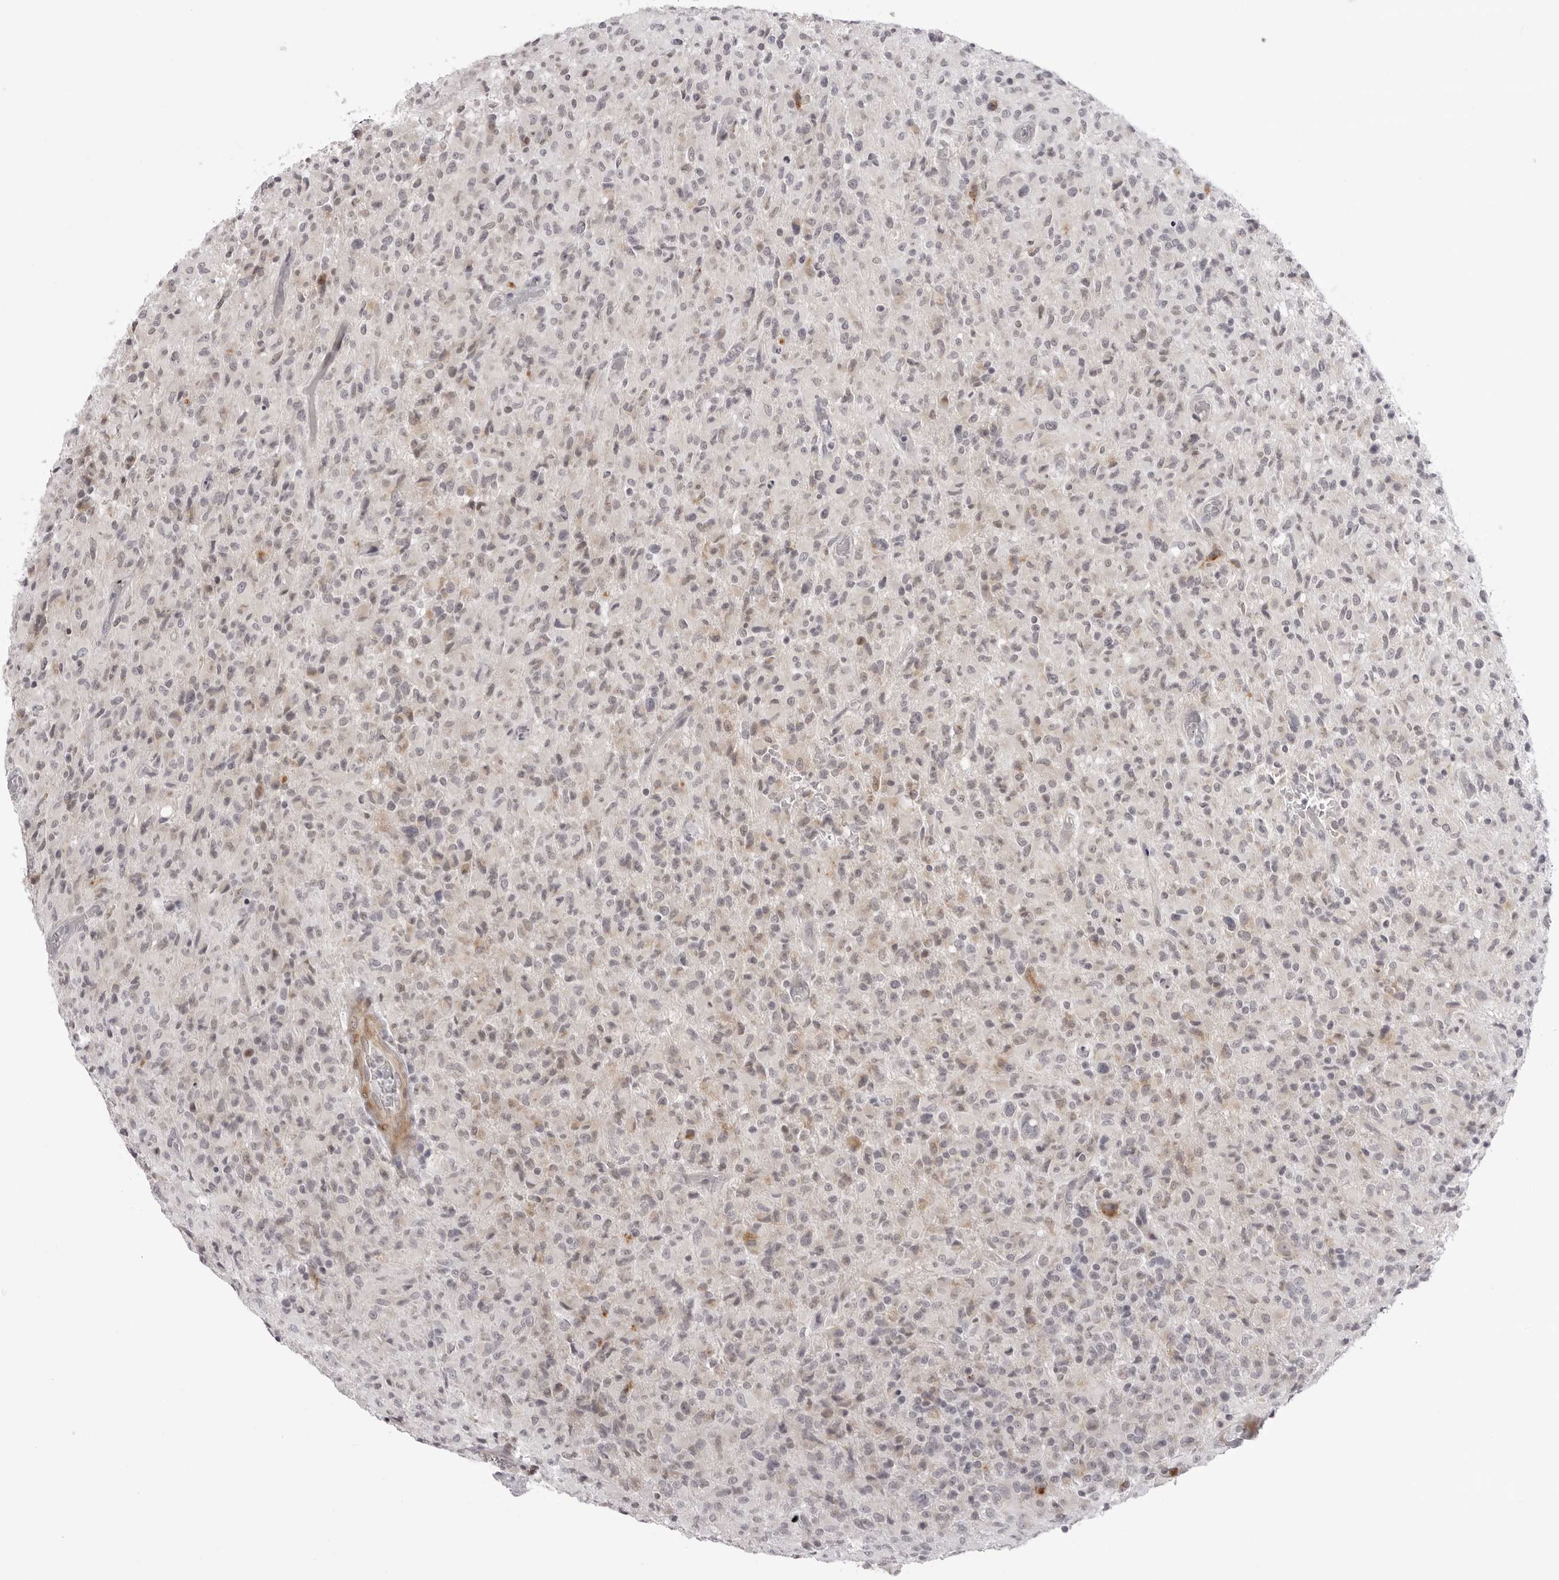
{"staining": {"intensity": "weak", "quantity": "<25%", "location": "cytoplasmic/membranous"}, "tissue": "glioma", "cell_type": "Tumor cells", "image_type": "cancer", "snomed": [{"axis": "morphology", "description": "Glioma, malignant, High grade"}, {"axis": "topography", "description": "Brain"}], "caption": "The immunohistochemistry (IHC) micrograph has no significant expression in tumor cells of high-grade glioma (malignant) tissue.", "gene": "SUGCT", "patient": {"sex": "female", "age": 57}}